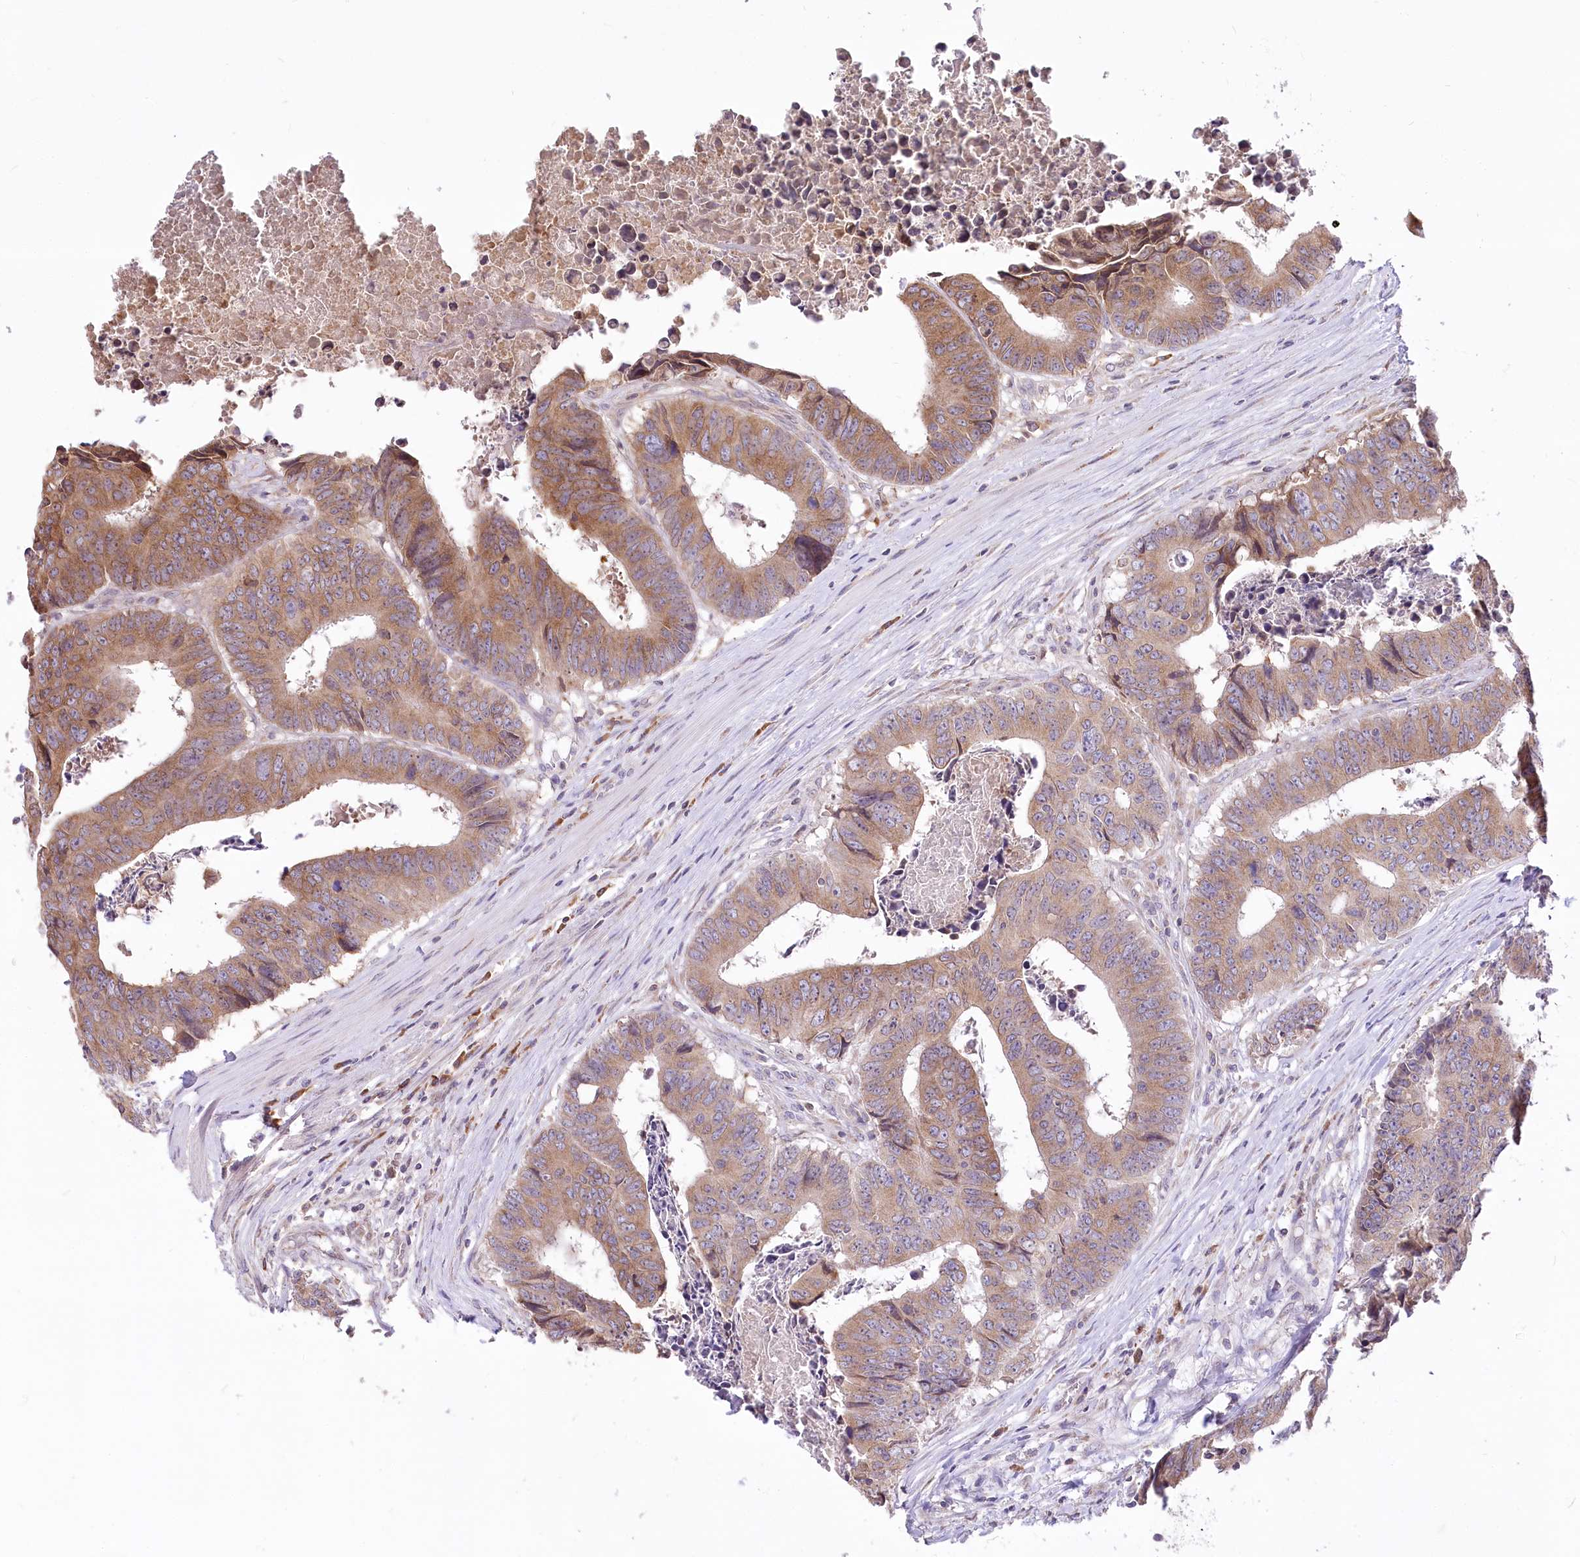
{"staining": {"intensity": "moderate", "quantity": ">75%", "location": "cytoplasmic/membranous"}, "tissue": "colorectal cancer", "cell_type": "Tumor cells", "image_type": "cancer", "snomed": [{"axis": "morphology", "description": "Adenocarcinoma, NOS"}, {"axis": "topography", "description": "Rectum"}], "caption": "Colorectal cancer (adenocarcinoma) stained for a protein reveals moderate cytoplasmic/membranous positivity in tumor cells. The staining is performed using DAB brown chromogen to label protein expression. The nuclei are counter-stained blue using hematoxylin.", "gene": "STT3B", "patient": {"sex": "male", "age": 84}}